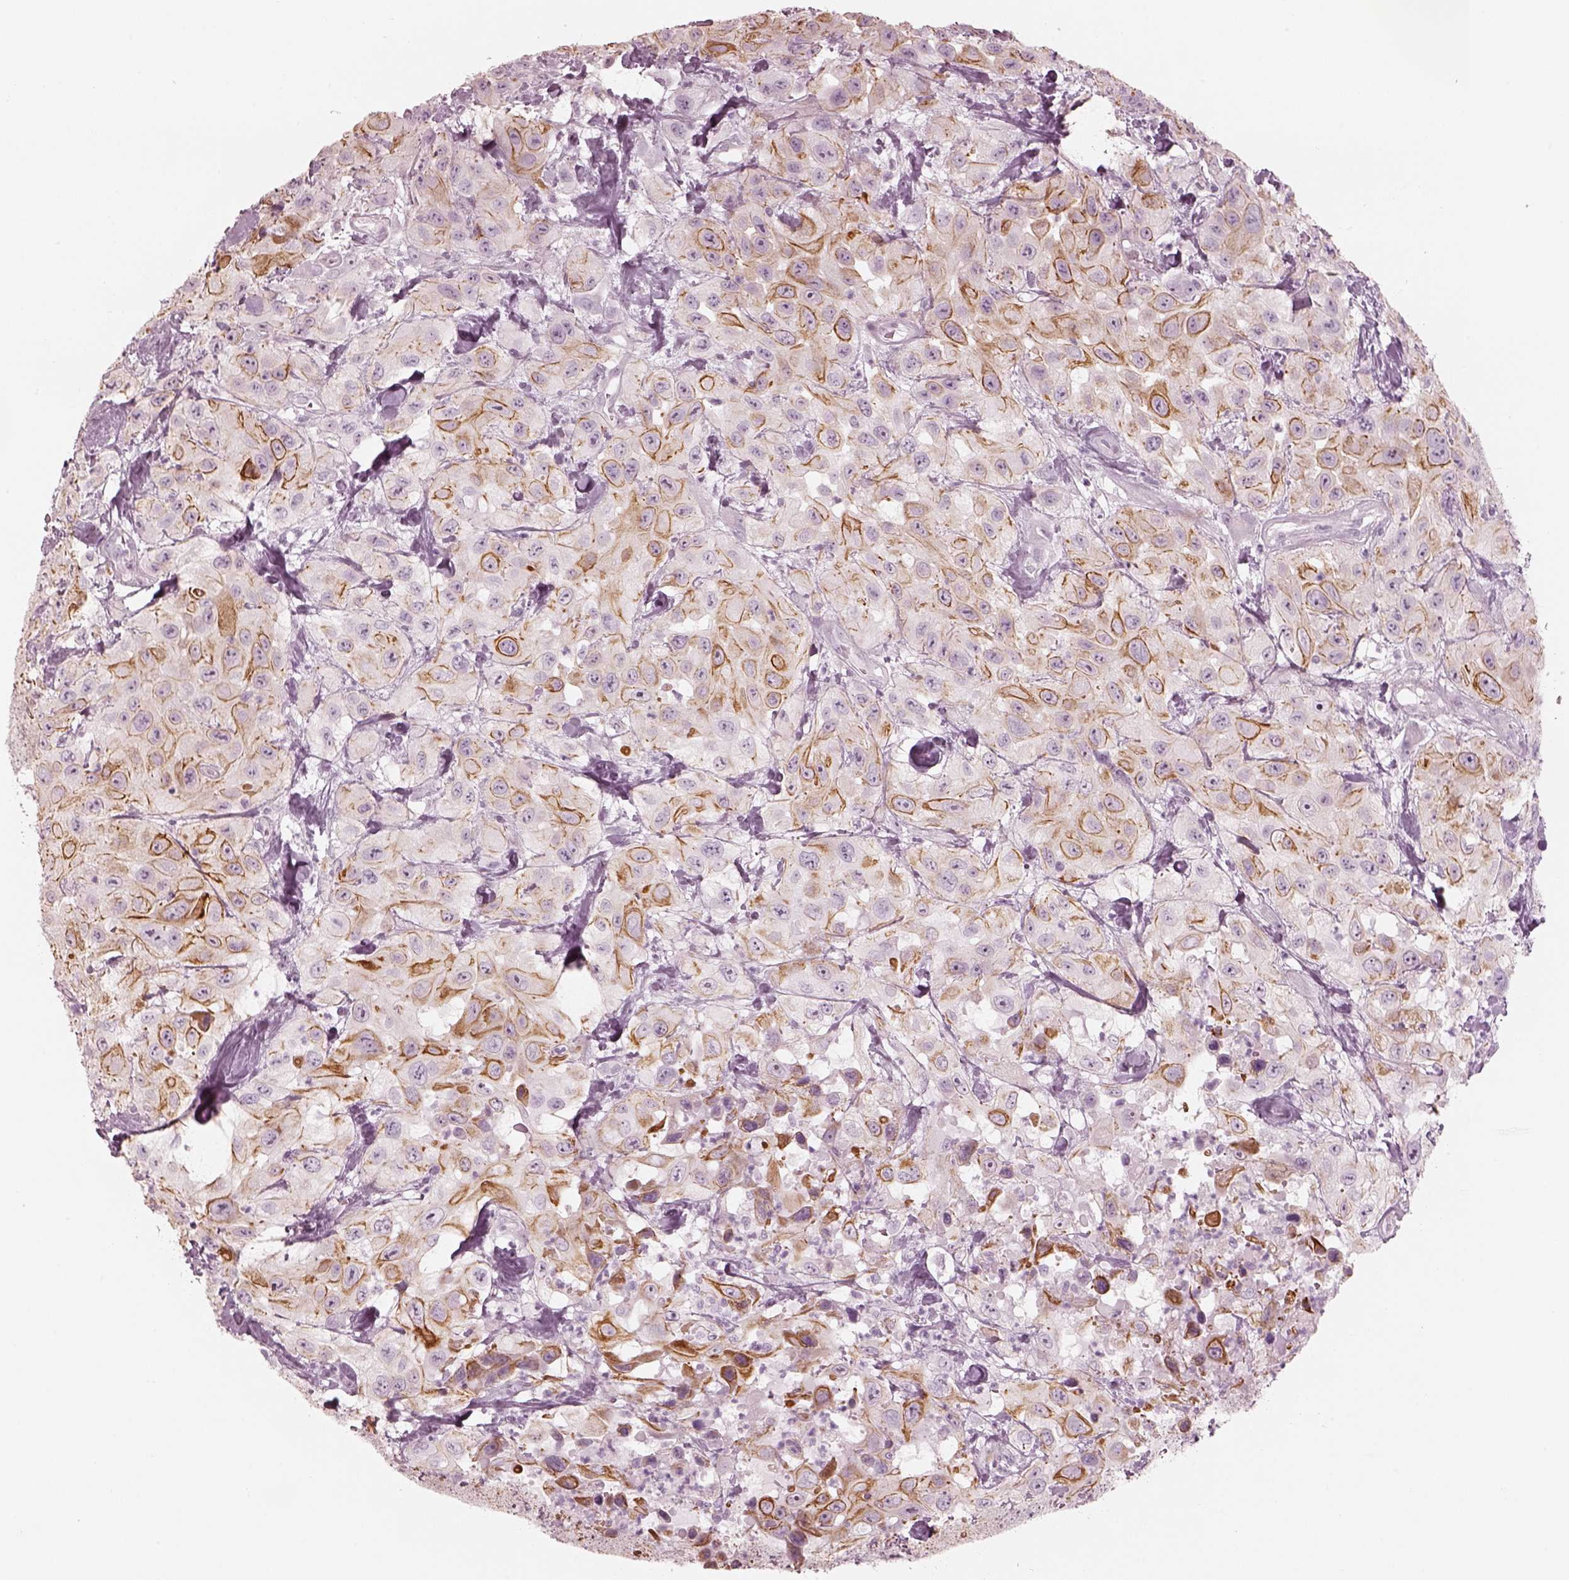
{"staining": {"intensity": "moderate", "quantity": "25%-75%", "location": "cytoplasmic/membranous"}, "tissue": "urothelial cancer", "cell_type": "Tumor cells", "image_type": "cancer", "snomed": [{"axis": "morphology", "description": "Urothelial carcinoma, High grade"}, {"axis": "topography", "description": "Urinary bladder"}], "caption": "Tumor cells demonstrate moderate cytoplasmic/membranous positivity in approximately 25%-75% of cells in urothelial cancer. (IHC, brightfield microscopy, high magnification).", "gene": "PON3", "patient": {"sex": "male", "age": 79}}